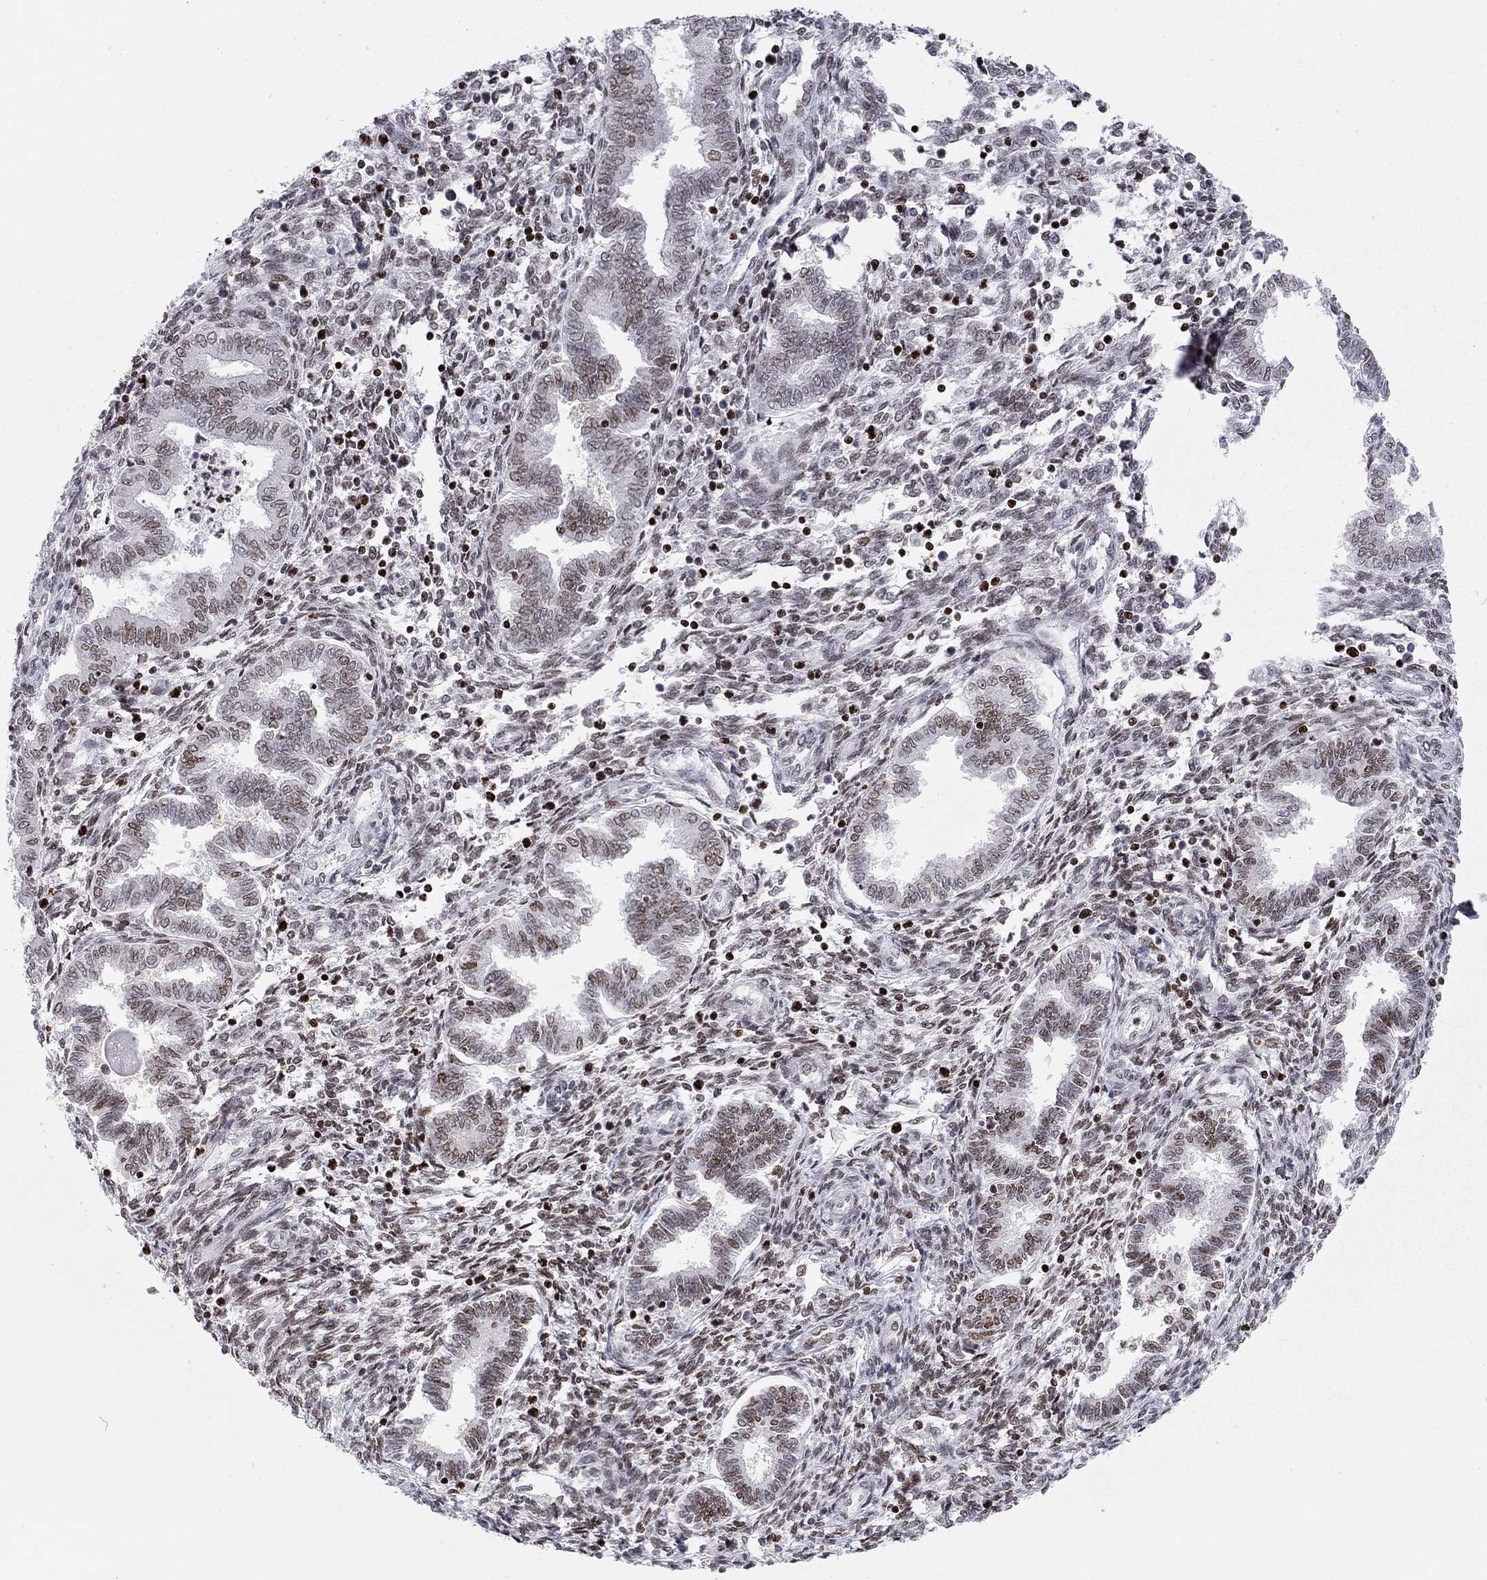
{"staining": {"intensity": "weak", "quantity": "25%-75%", "location": "cytoplasmic/membranous"}, "tissue": "endometrium", "cell_type": "Cells in endometrial stroma", "image_type": "normal", "snomed": [{"axis": "morphology", "description": "Normal tissue, NOS"}, {"axis": "topography", "description": "Endometrium"}], "caption": "A histopathology image of endometrium stained for a protein demonstrates weak cytoplasmic/membranous brown staining in cells in endometrial stroma.", "gene": "H2AX", "patient": {"sex": "female", "age": 42}}